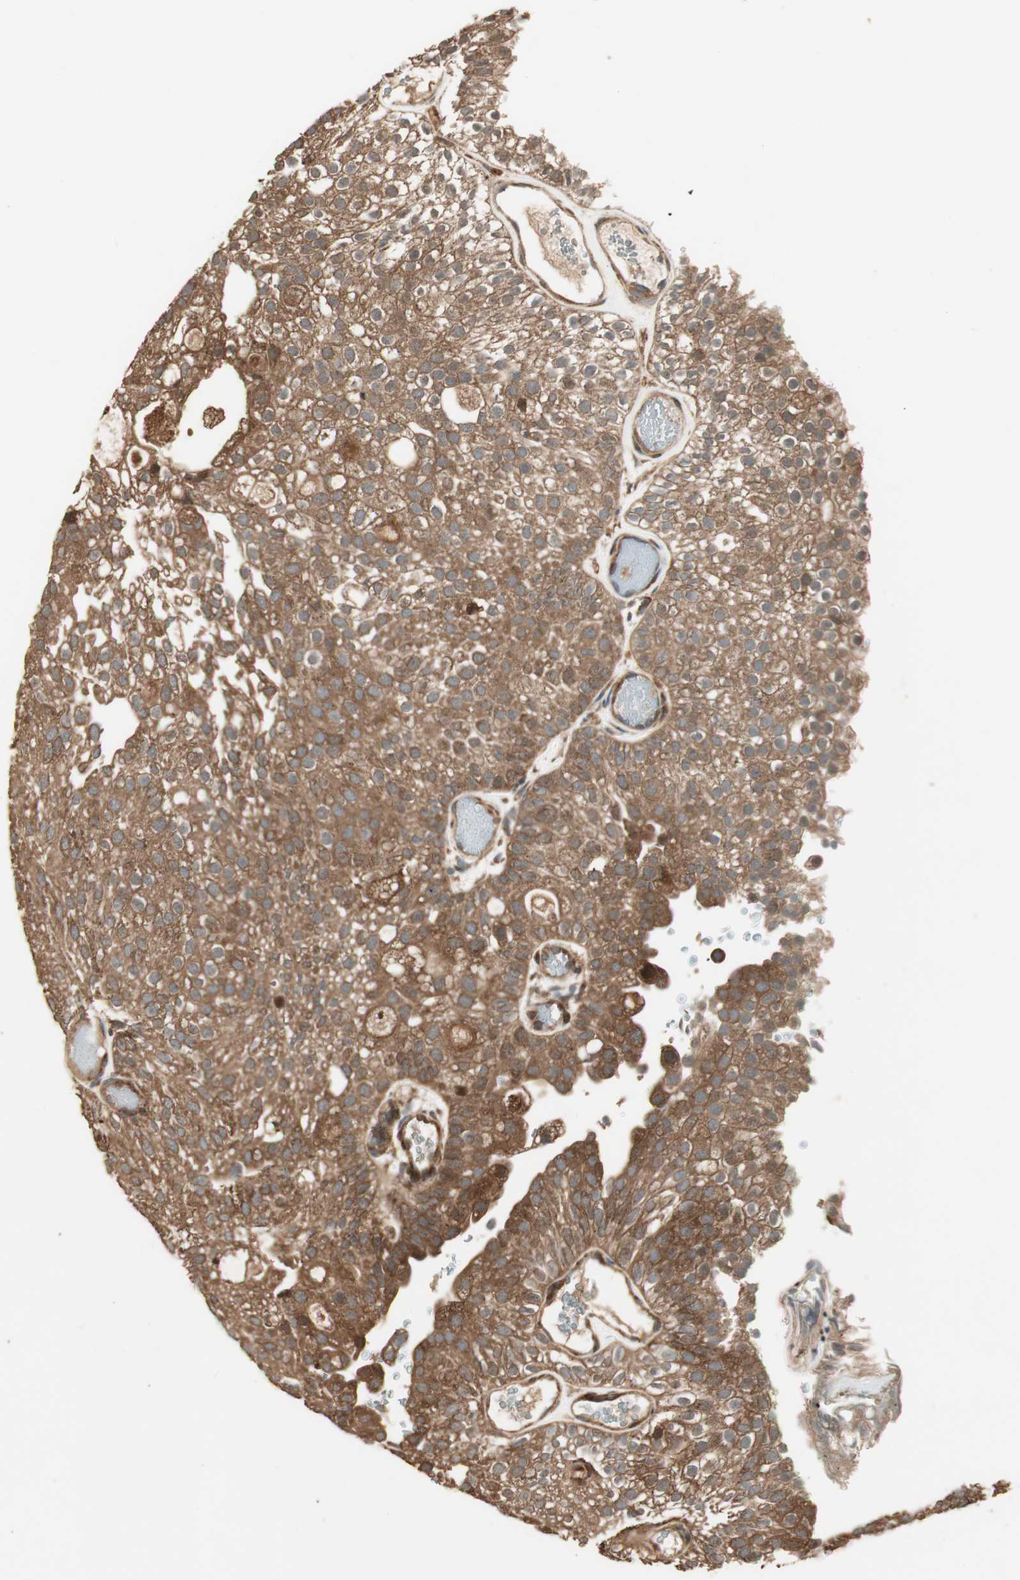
{"staining": {"intensity": "strong", "quantity": ">75%", "location": "cytoplasmic/membranous"}, "tissue": "urothelial cancer", "cell_type": "Tumor cells", "image_type": "cancer", "snomed": [{"axis": "morphology", "description": "Urothelial carcinoma, Low grade"}, {"axis": "topography", "description": "Urinary bladder"}], "caption": "Immunohistochemistry of human urothelial cancer displays high levels of strong cytoplasmic/membranous staining in about >75% of tumor cells.", "gene": "CNOT4", "patient": {"sex": "male", "age": 78}}